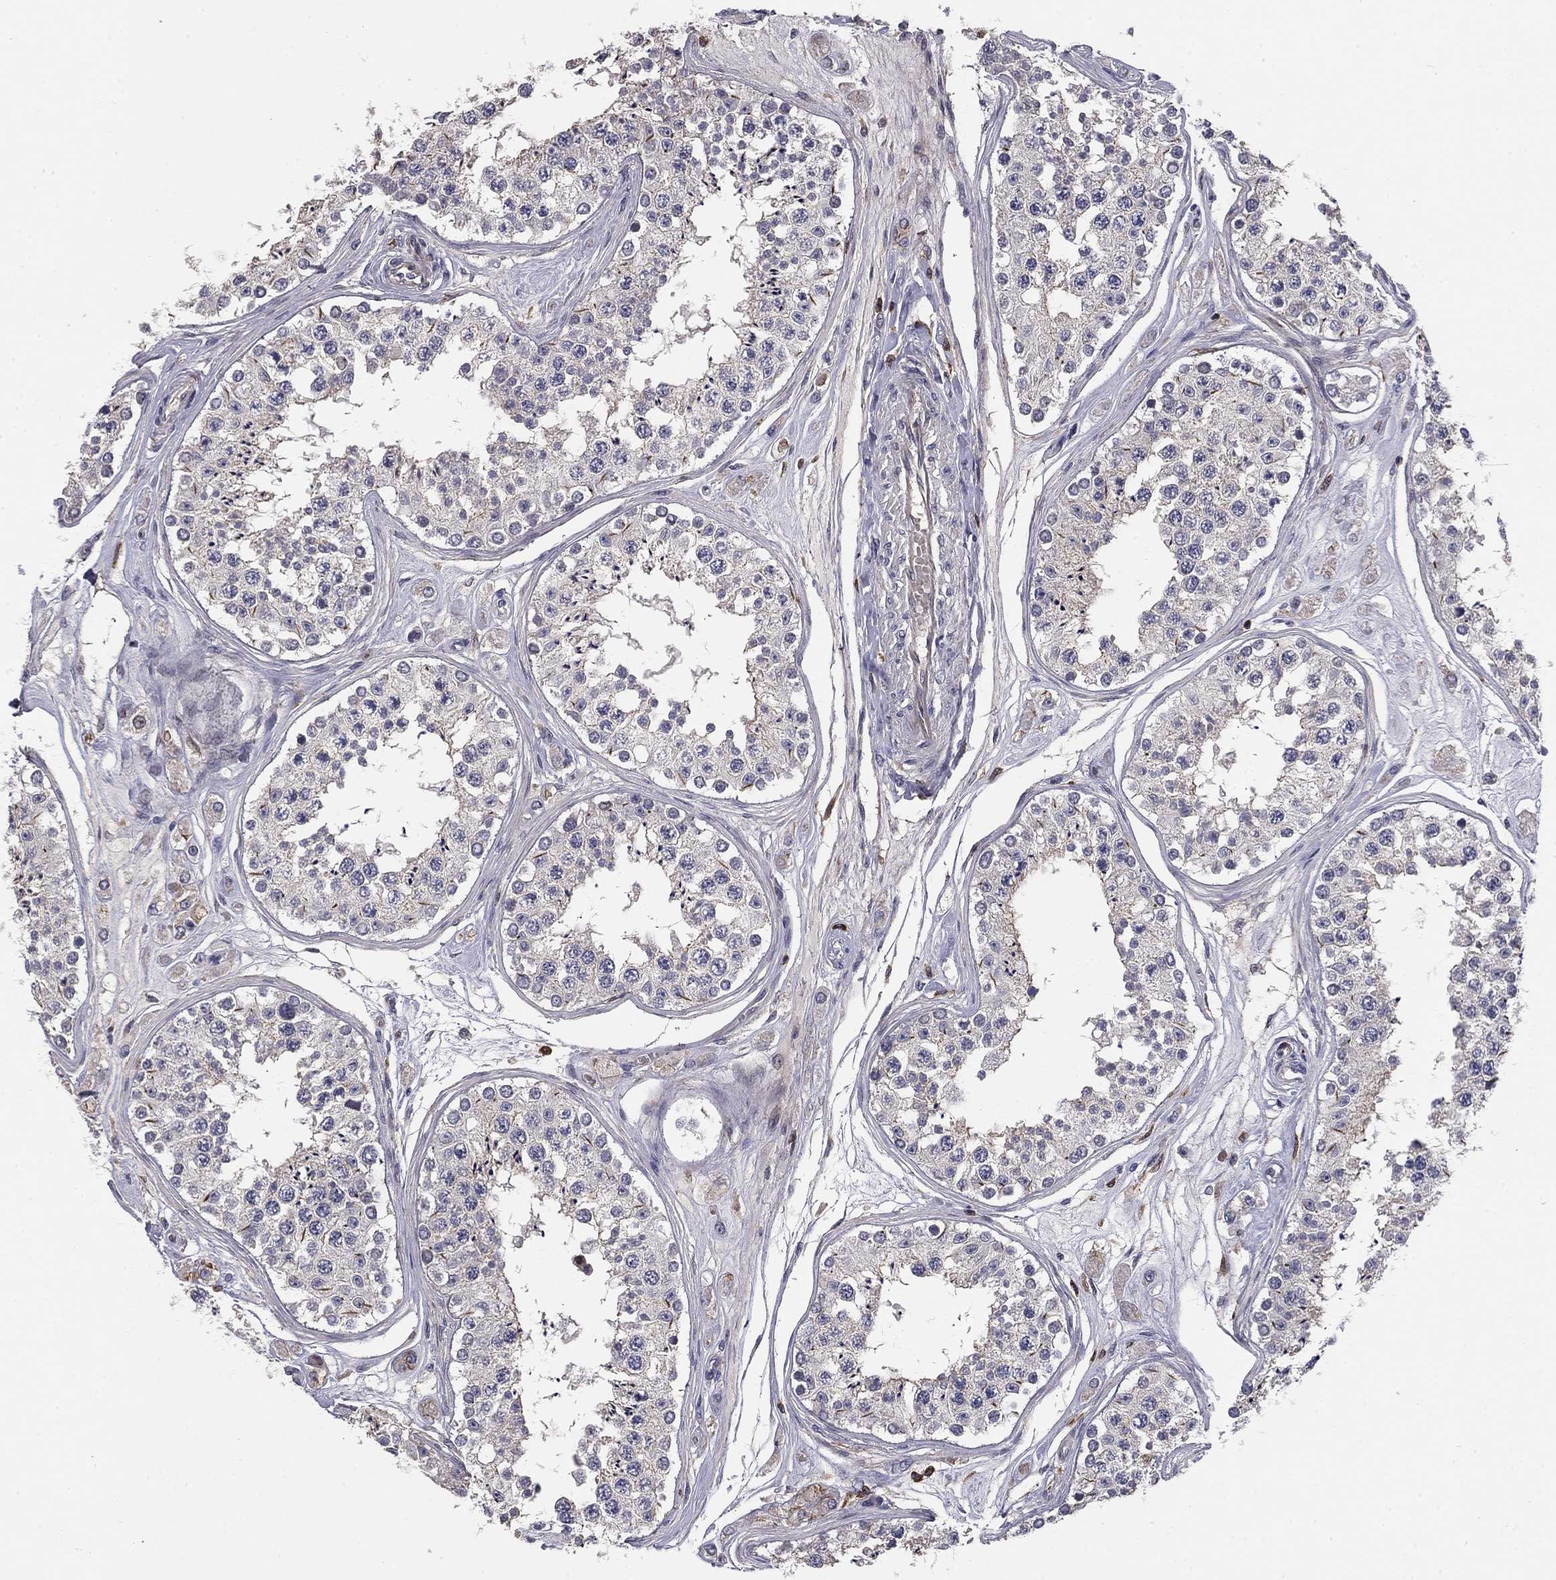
{"staining": {"intensity": "moderate", "quantity": "<25%", "location": "cytoplasmic/membranous"}, "tissue": "testis", "cell_type": "Cells in seminiferous ducts", "image_type": "normal", "snomed": [{"axis": "morphology", "description": "Normal tissue, NOS"}, {"axis": "topography", "description": "Testis"}], "caption": "Moderate cytoplasmic/membranous staining is identified in about <25% of cells in seminiferous ducts in normal testis.", "gene": "PLCB2", "patient": {"sex": "male", "age": 25}}